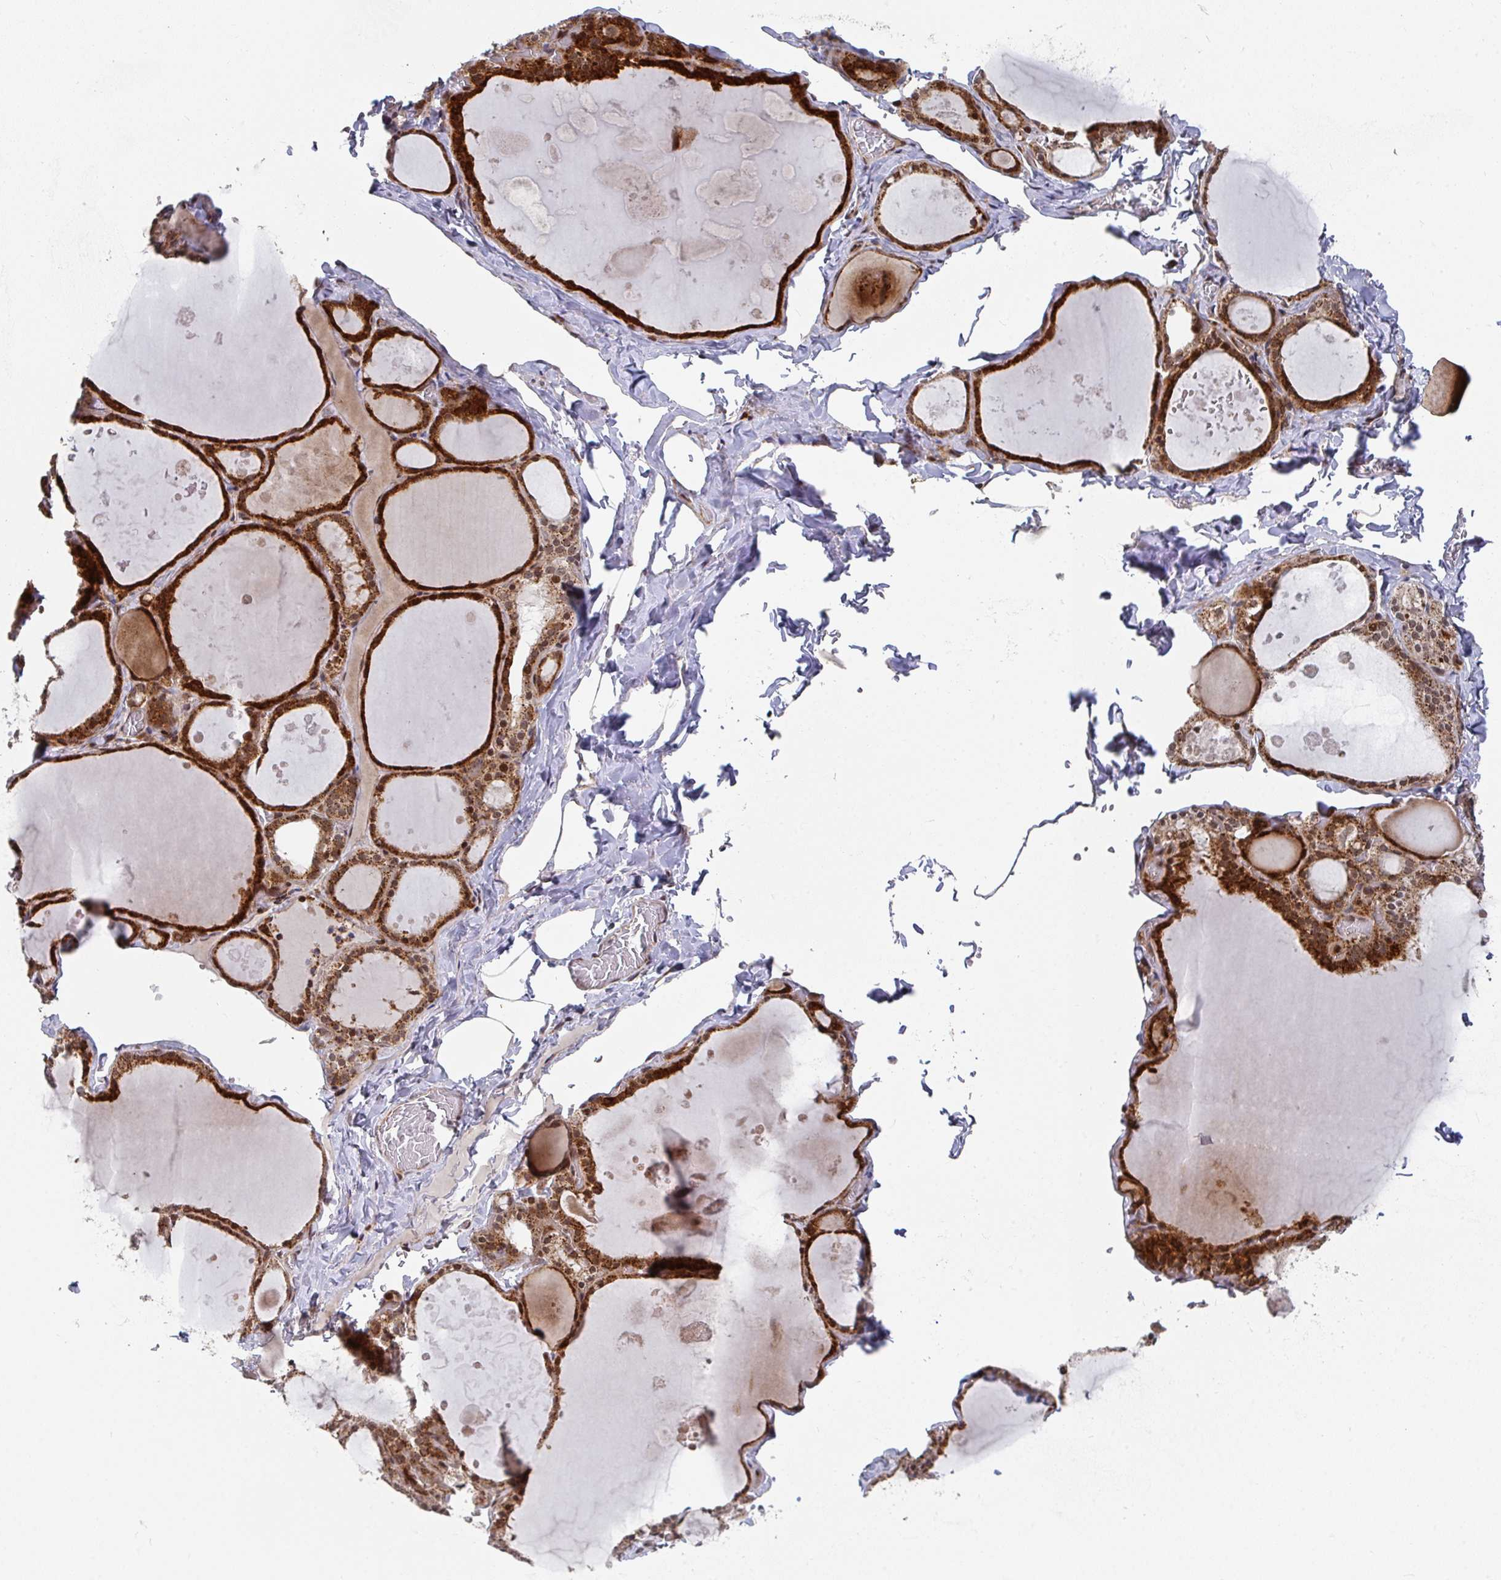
{"staining": {"intensity": "strong", "quantity": ">75%", "location": "cytoplasmic/membranous,nuclear"}, "tissue": "thyroid gland", "cell_type": "Glandular cells", "image_type": "normal", "snomed": [{"axis": "morphology", "description": "Normal tissue, NOS"}, {"axis": "topography", "description": "Thyroid gland"}], "caption": "A high-resolution micrograph shows IHC staining of normal thyroid gland, which exhibits strong cytoplasmic/membranous,nuclear positivity in about >75% of glandular cells. The protein is stained brown, and the nuclei are stained in blue (DAB IHC with brightfield microscopy, high magnification).", "gene": "RBBP5", "patient": {"sex": "male", "age": 56}}